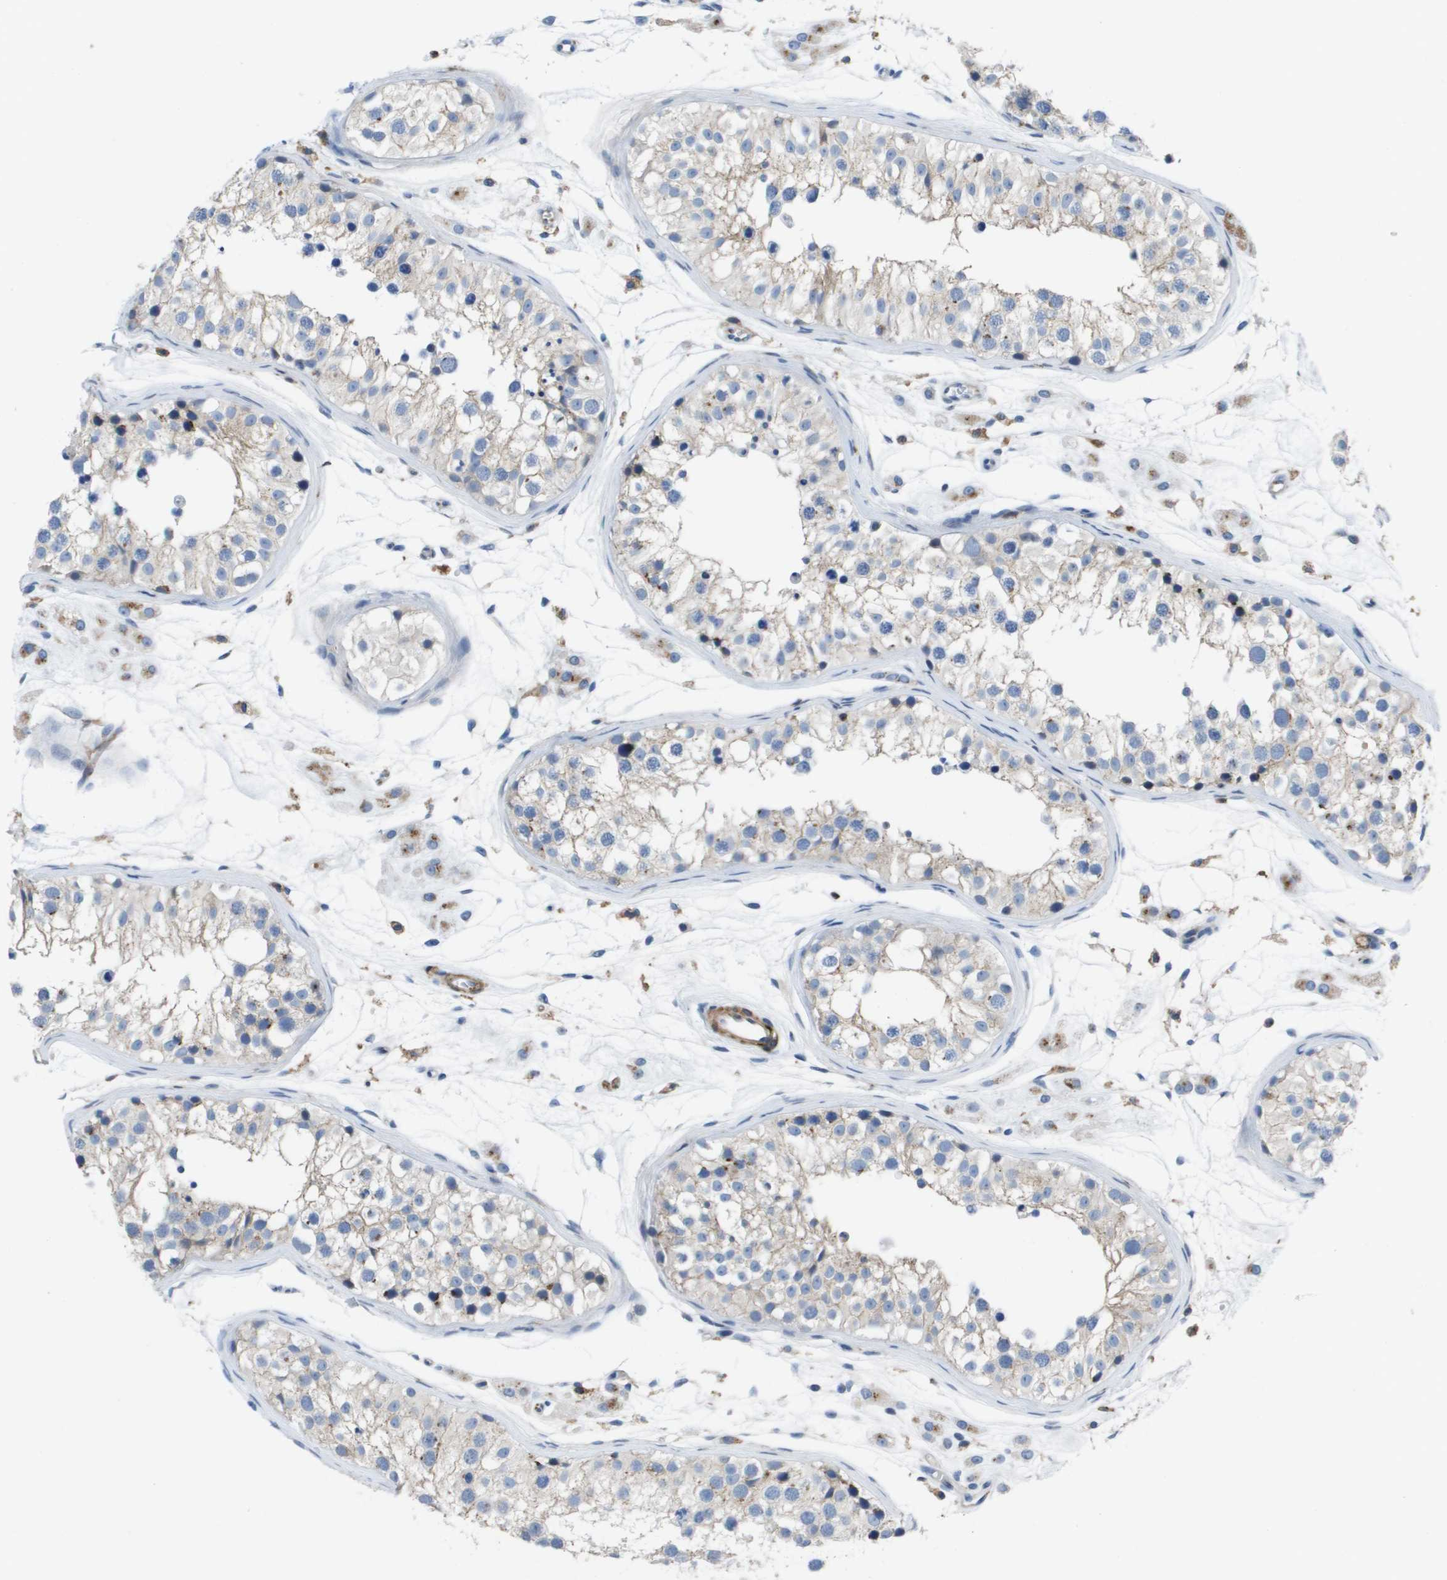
{"staining": {"intensity": "weak", "quantity": "<25%", "location": "cytoplasmic/membranous"}, "tissue": "testis", "cell_type": "Cells in seminiferous ducts", "image_type": "normal", "snomed": [{"axis": "morphology", "description": "Normal tissue, NOS"}, {"axis": "morphology", "description": "Adenocarcinoma, metastatic, NOS"}, {"axis": "topography", "description": "Testis"}], "caption": "Unremarkable testis was stained to show a protein in brown. There is no significant expression in cells in seminiferous ducts.", "gene": "SLC37A2", "patient": {"sex": "male", "age": 26}}